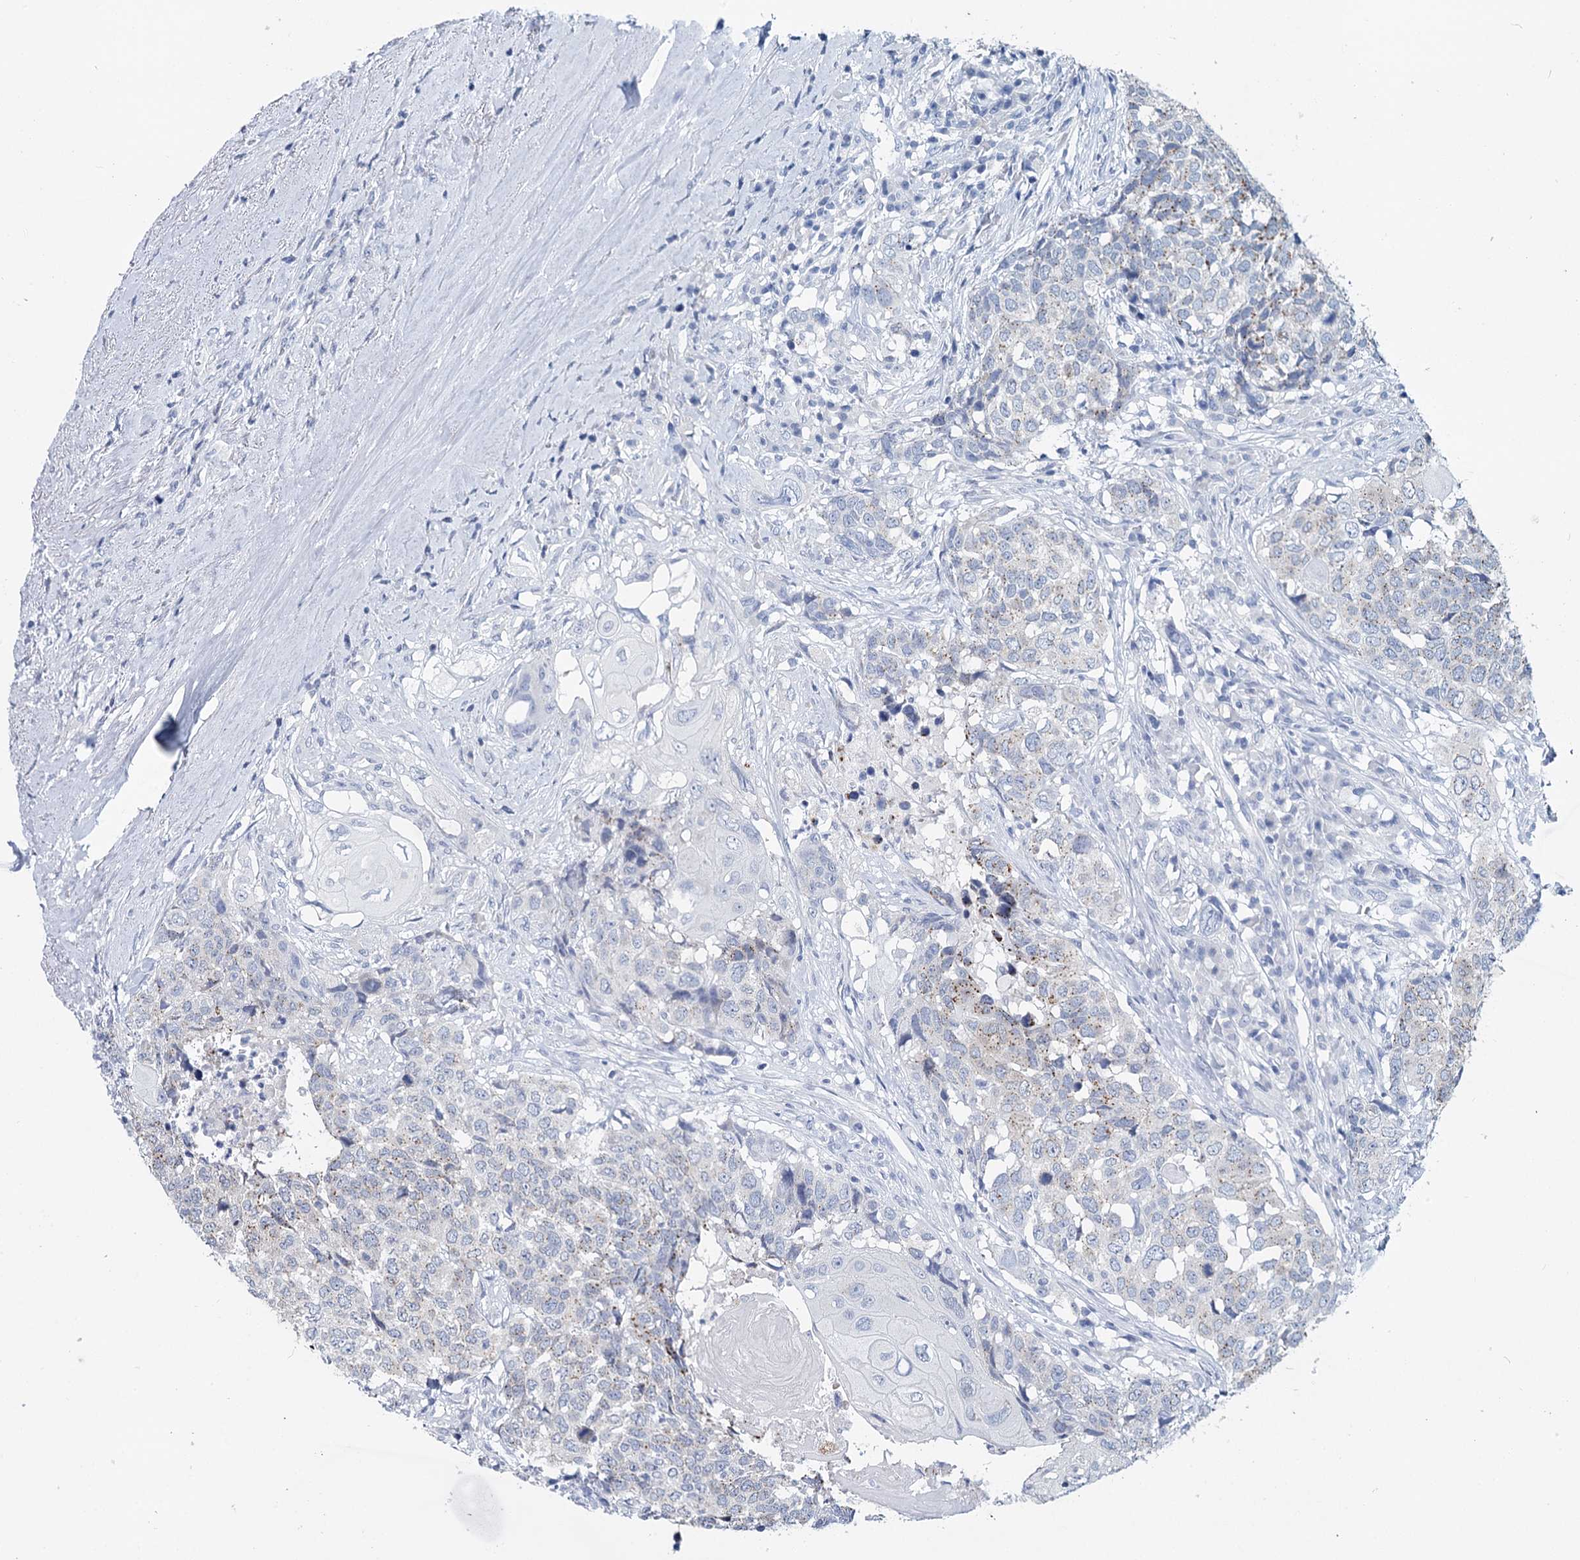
{"staining": {"intensity": "weak", "quantity": "<25%", "location": "cytoplasmic/membranous"}, "tissue": "head and neck cancer", "cell_type": "Tumor cells", "image_type": "cancer", "snomed": [{"axis": "morphology", "description": "Squamous cell carcinoma, NOS"}, {"axis": "topography", "description": "Head-Neck"}], "caption": "This histopathology image is of squamous cell carcinoma (head and neck) stained with immunohistochemistry (IHC) to label a protein in brown with the nuclei are counter-stained blue. There is no expression in tumor cells.", "gene": "METTL7B", "patient": {"sex": "male", "age": 66}}